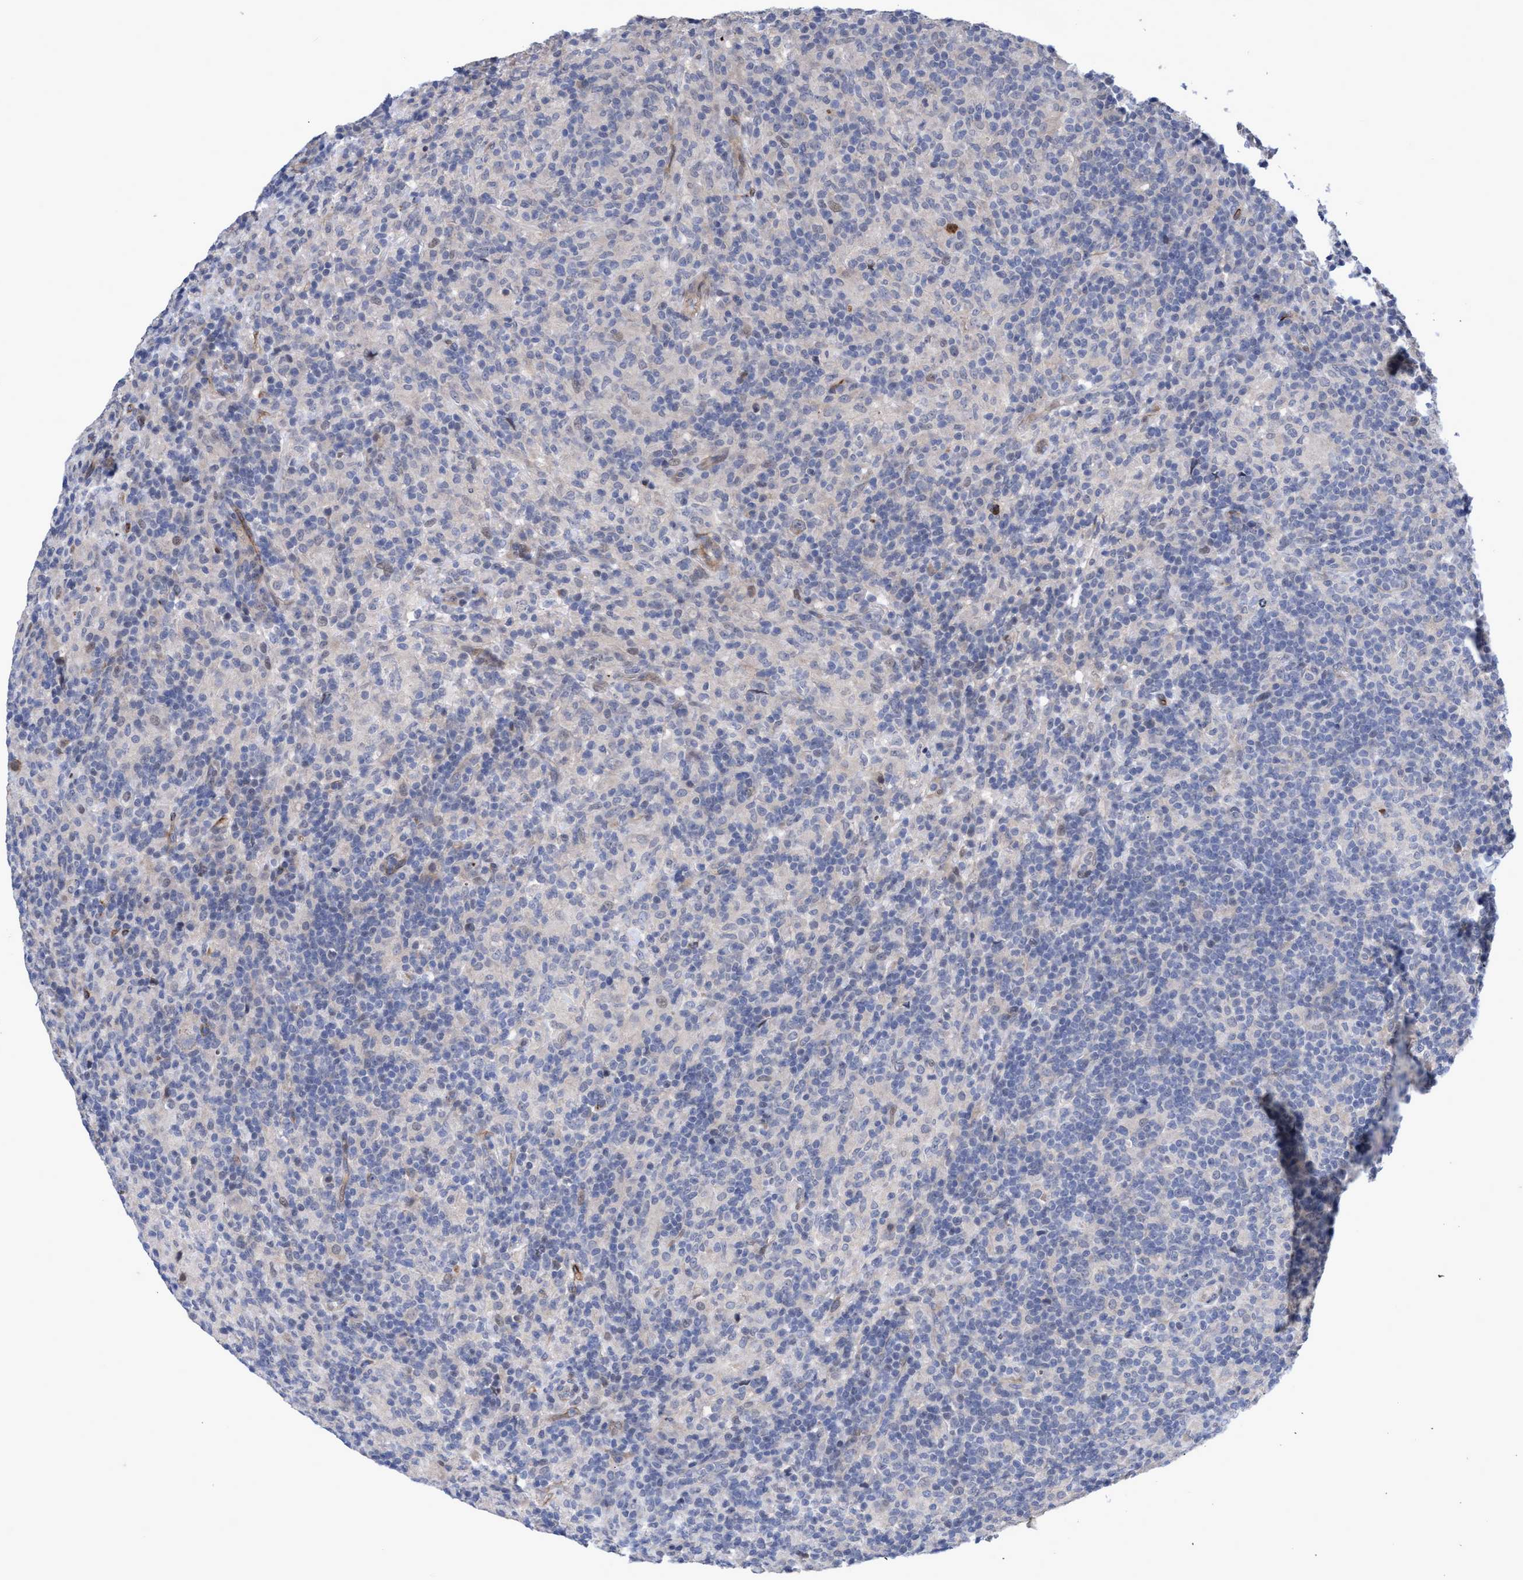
{"staining": {"intensity": "negative", "quantity": "none", "location": "none"}, "tissue": "lymphoma", "cell_type": "Tumor cells", "image_type": "cancer", "snomed": [{"axis": "morphology", "description": "Hodgkin's disease, NOS"}, {"axis": "topography", "description": "Lymph node"}], "caption": "Immunohistochemistry image of neoplastic tissue: human Hodgkin's disease stained with DAB (3,3'-diaminobenzidine) demonstrates no significant protein expression in tumor cells.", "gene": "ZNF750", "patient": {"sex": "male", "age": 70}}